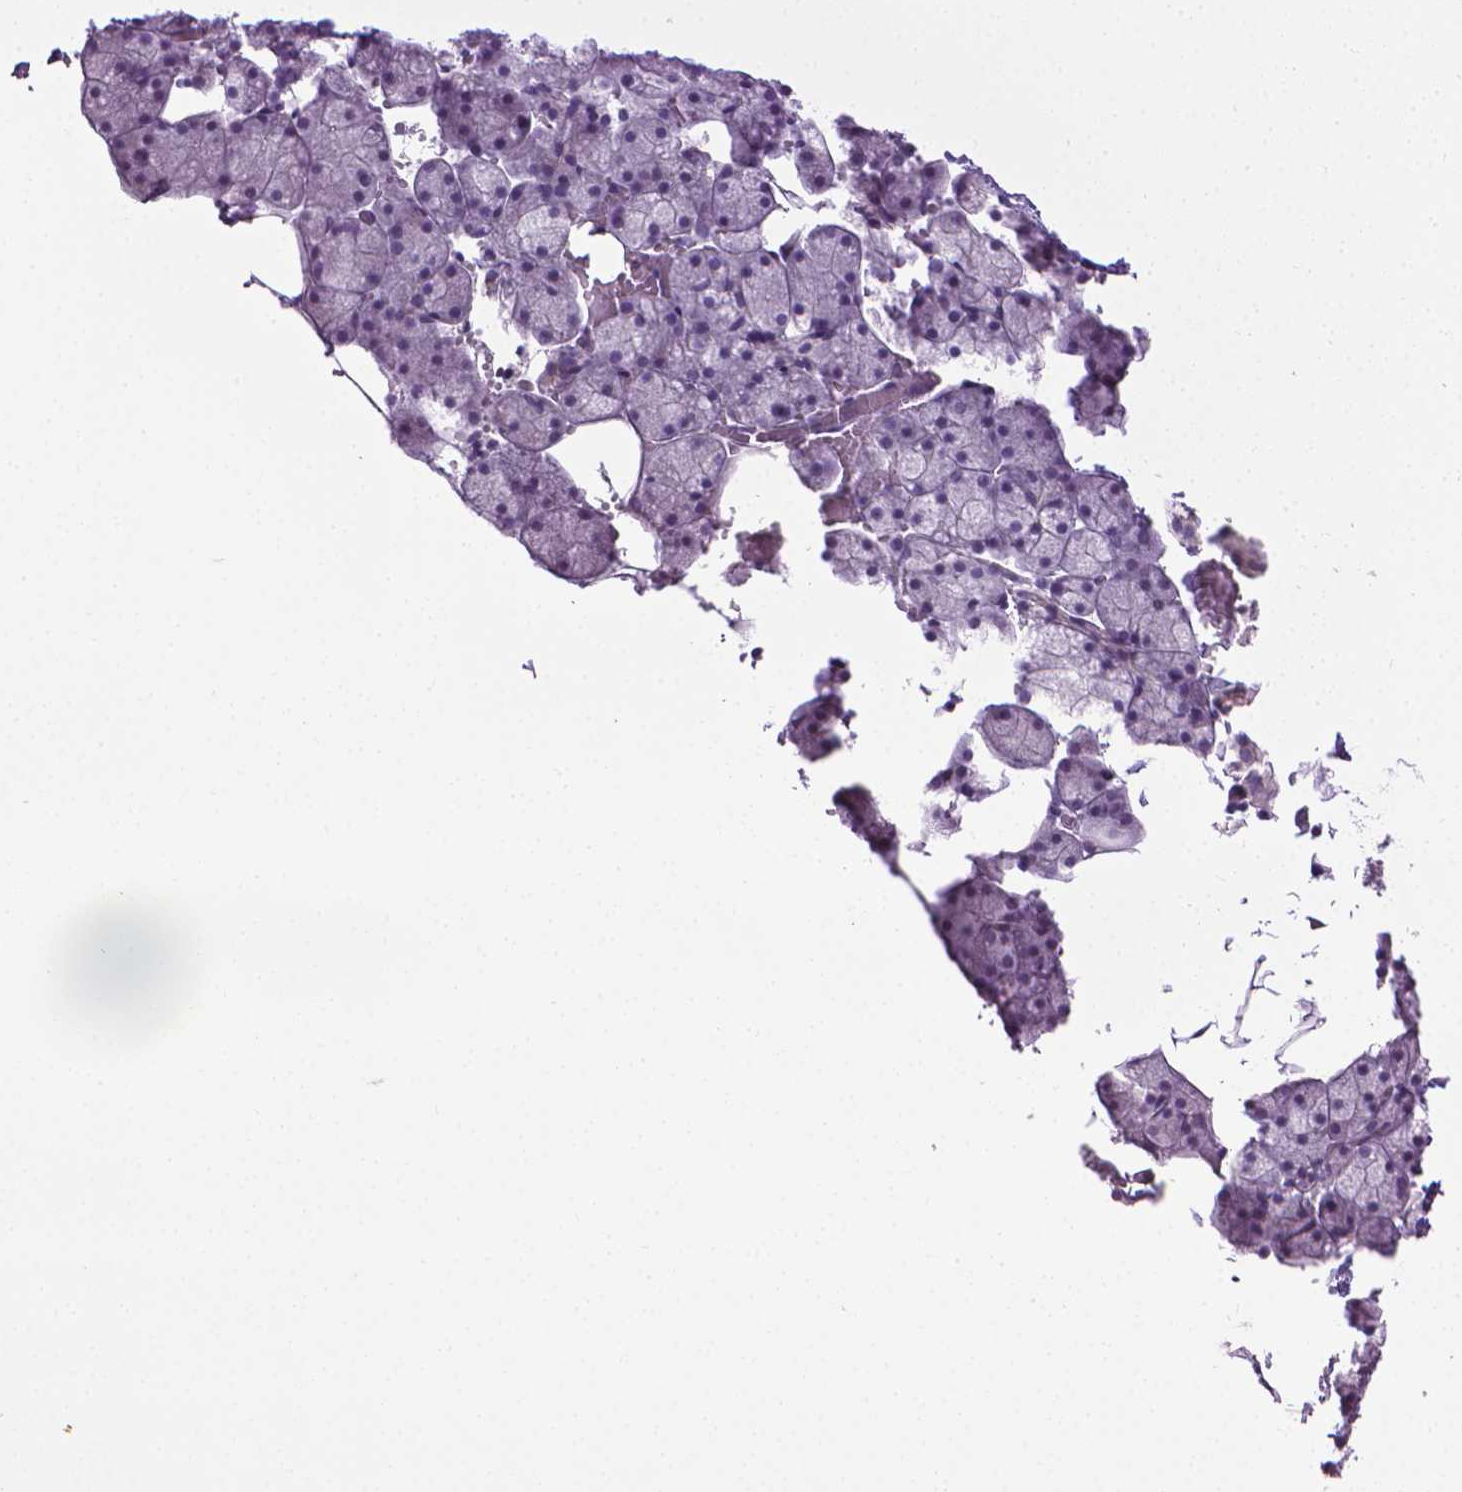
{"staining": {"intensity": "negative", "quantity": "none", "location": "none"}, "tissue": "salivary gland", "cell_type": "Glandular cells", "image_type": "normal", "snomed": [{"axis": "morphology", "description": "Normal tissue, NOS"}, {"axis": "topography", "description": "Salivary gland"}], "caption": "Benign salivary gland was stained to show a protein in brown. There is no significant staining in glandular cells. (IHC, brightfield microscopy, high magnification).", "gene": "DNAI7", "patient": {"sex": "male", "age": 38}}